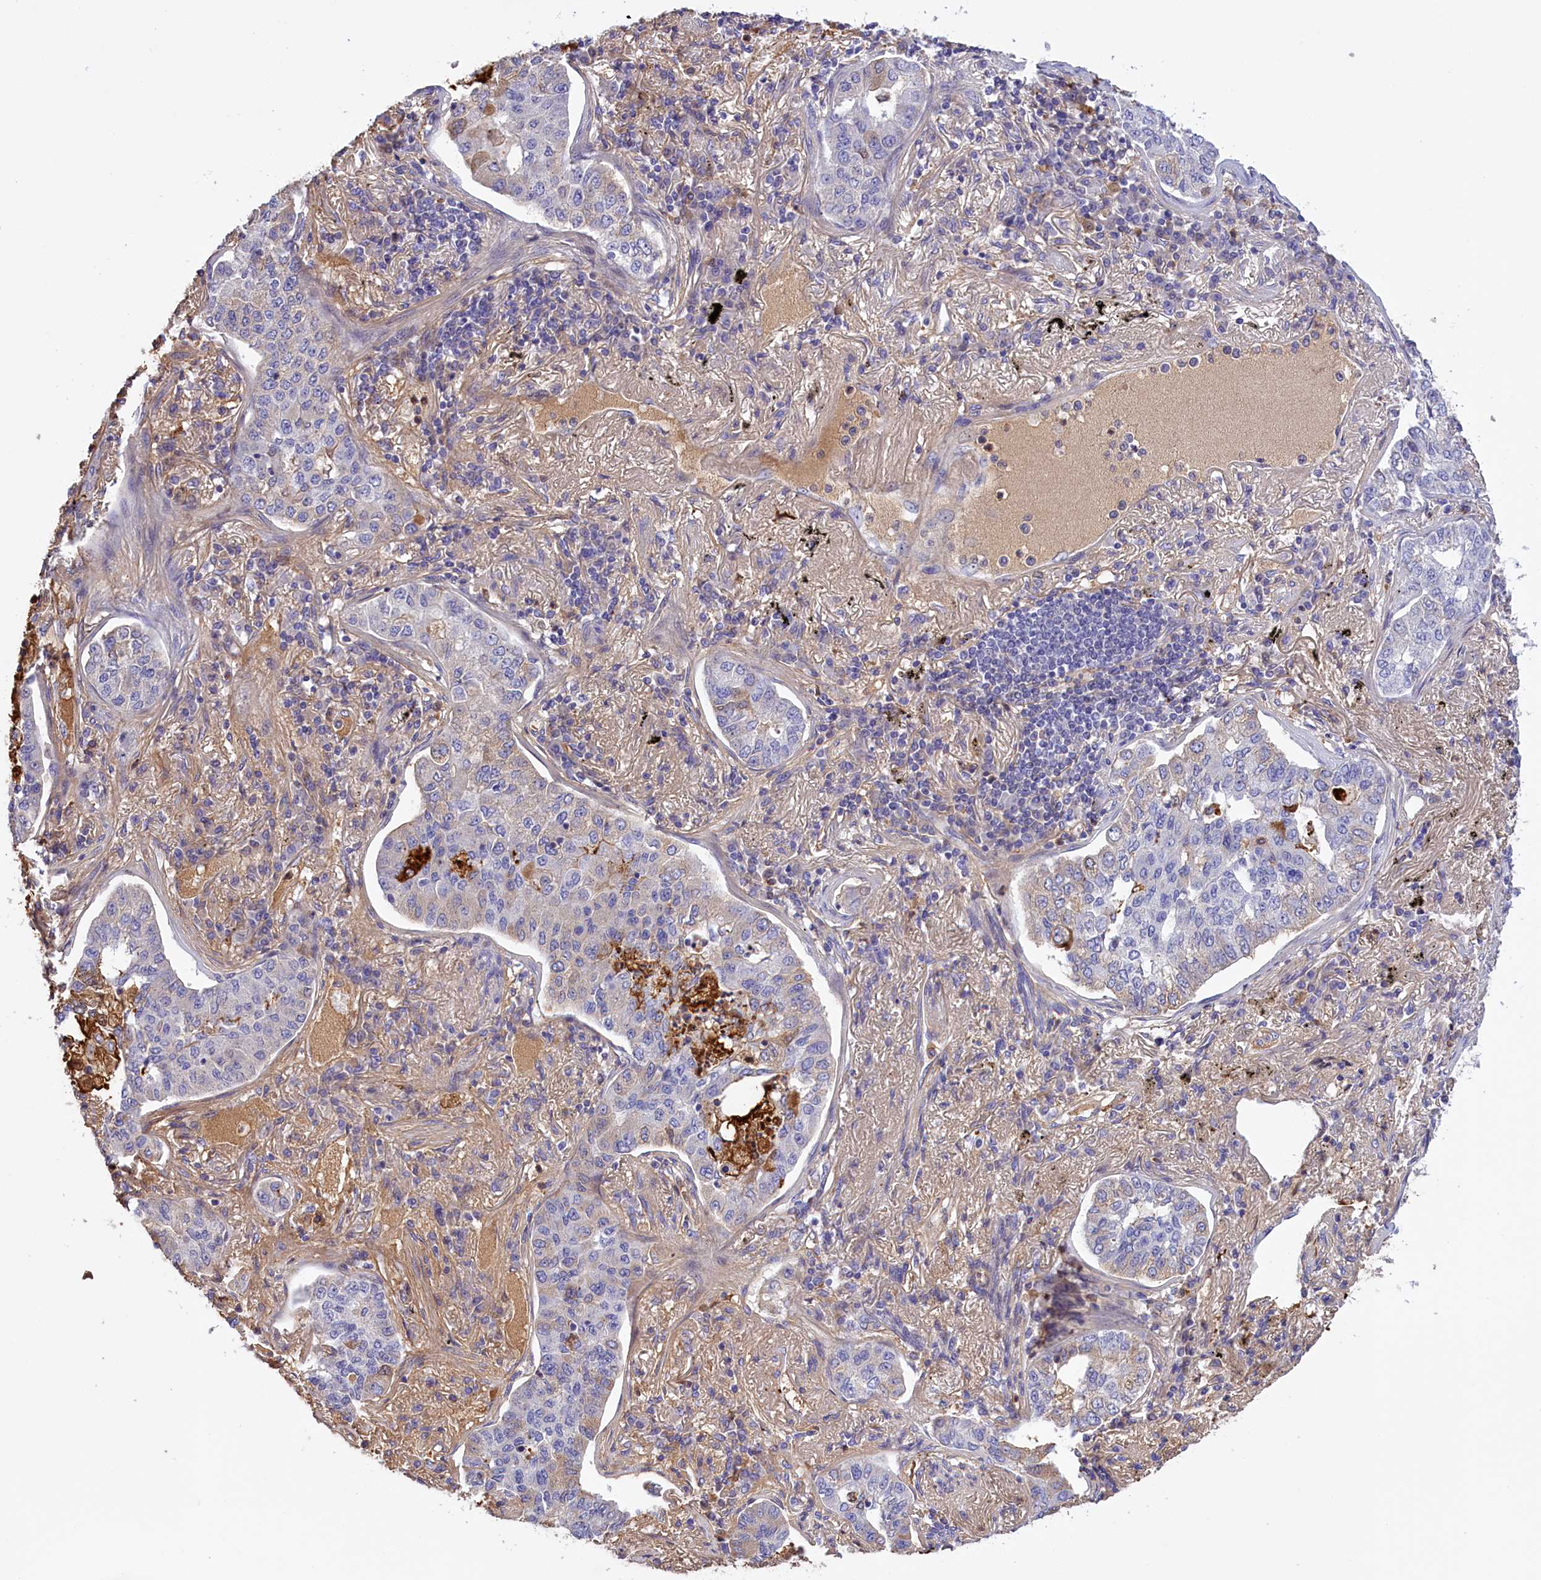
{"staining": {"intensity": "negative", "quantity": "none", "location": "none"}, "tissue": "lung cancer", "cell_type": "Tumor cells", "image_type": "cancer", "snomed": [{"axis": "morphology", "description": "Adenocarcinoma, NOS"}, {"axis": "topography", "description": "Lung"}], "caption": "Histopathology image shows no protein expression in tumor cells of adenocarcinoma (lung) tissue.", "gene": "FAM149B1", "patient": {"sex": "male", "age": 49}}